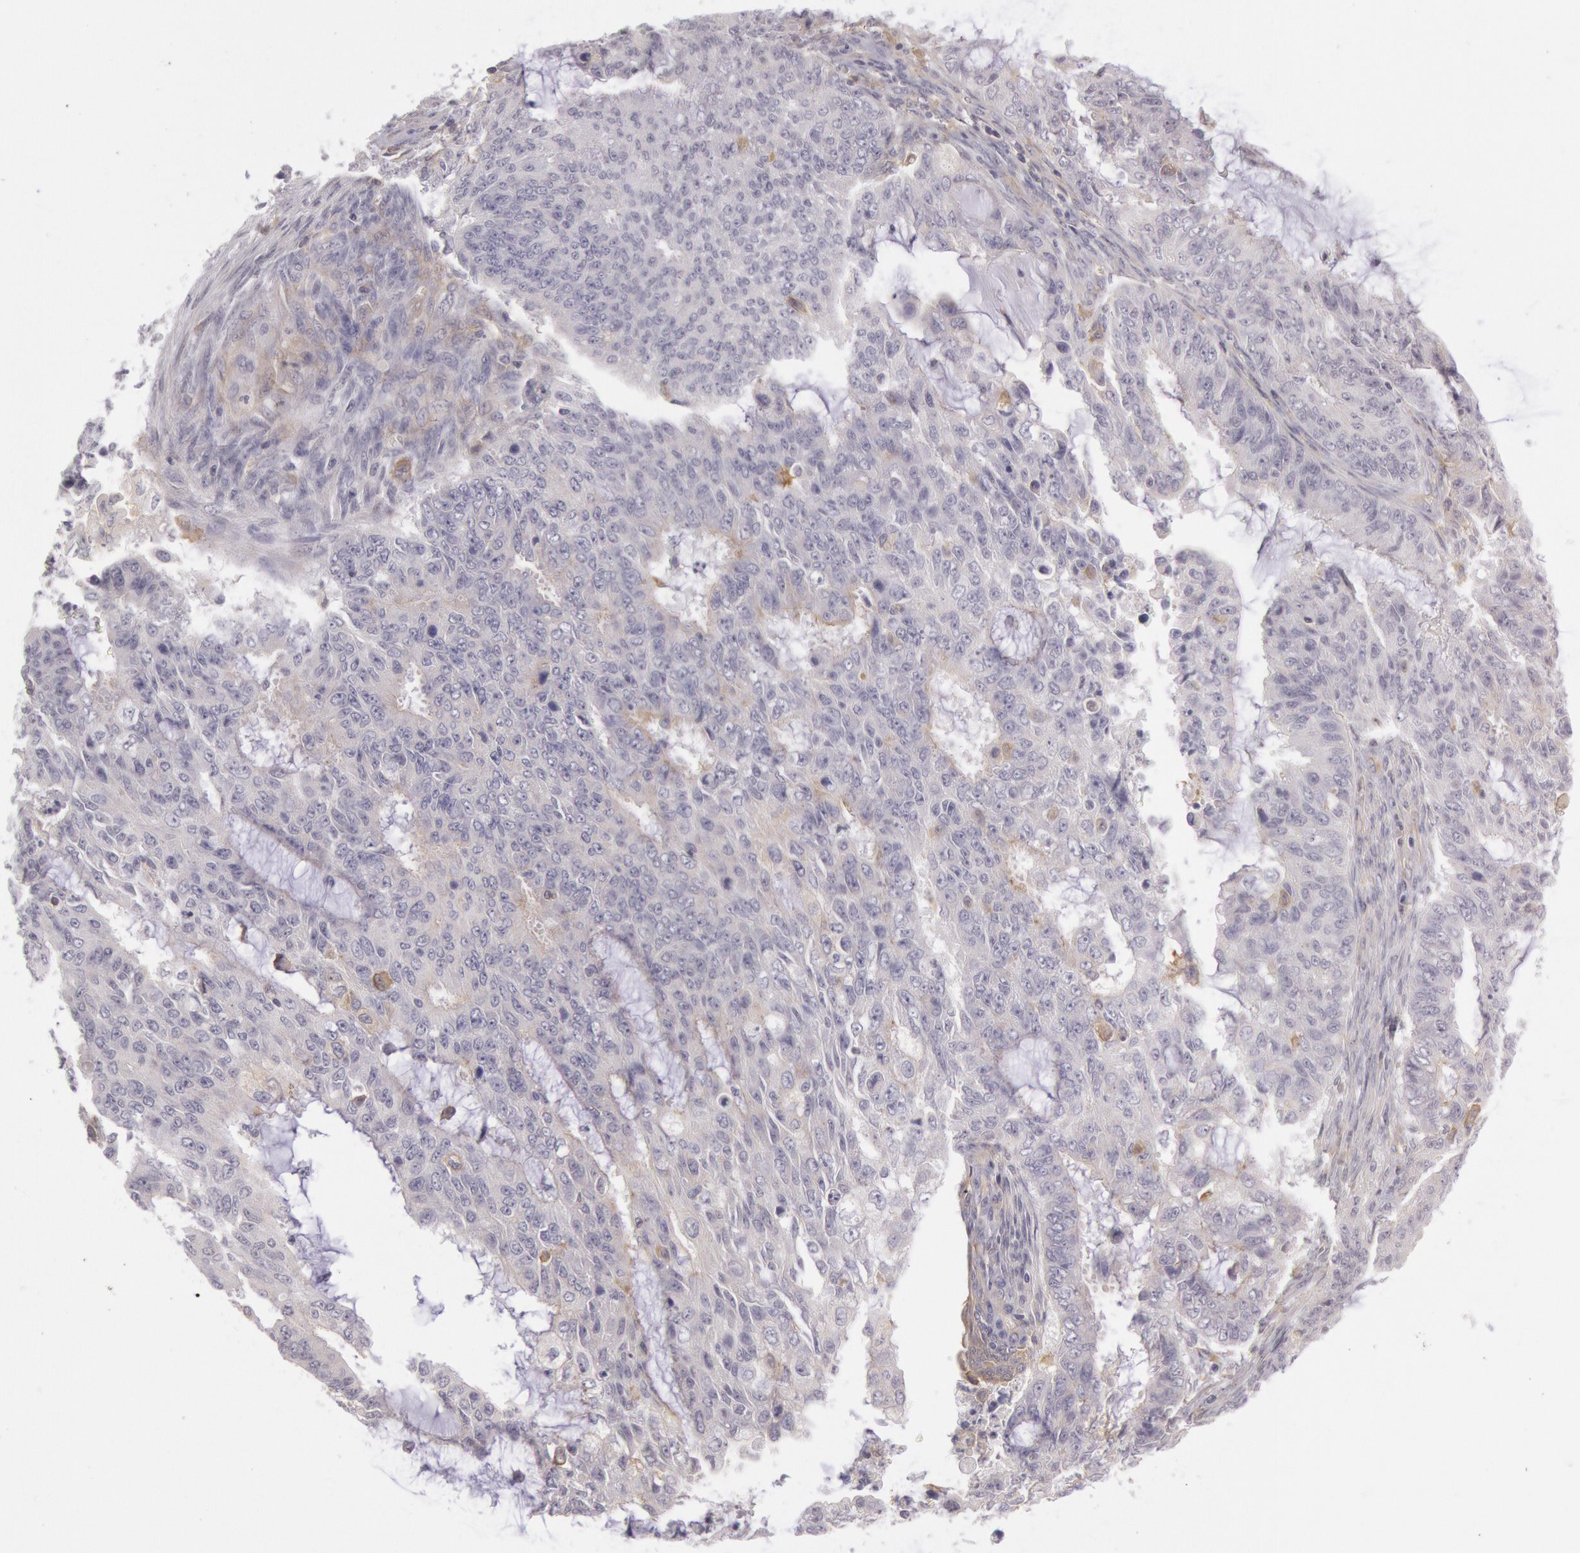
{"staining": {"intensity": "weak", "quantity": "<25%", "location": "cytoplasmic/membranous"}, "tissue": "endometrial cancer", "cell_type": "Tumor cells", "image_type": "cancer", "snomed": [{"axis": "morphology", "description": "Adenocarcinoma, NOS"}, {"axis": "topography", "description": "Endometrium"}], "caption": "DAB immunohistochemical staining of human endometrial cancer (adenocarcinoma) demonstrates no significant expression in tumor cells.", "gene": "MYO5A", "patient": {"sex": "female", "age": 75}}